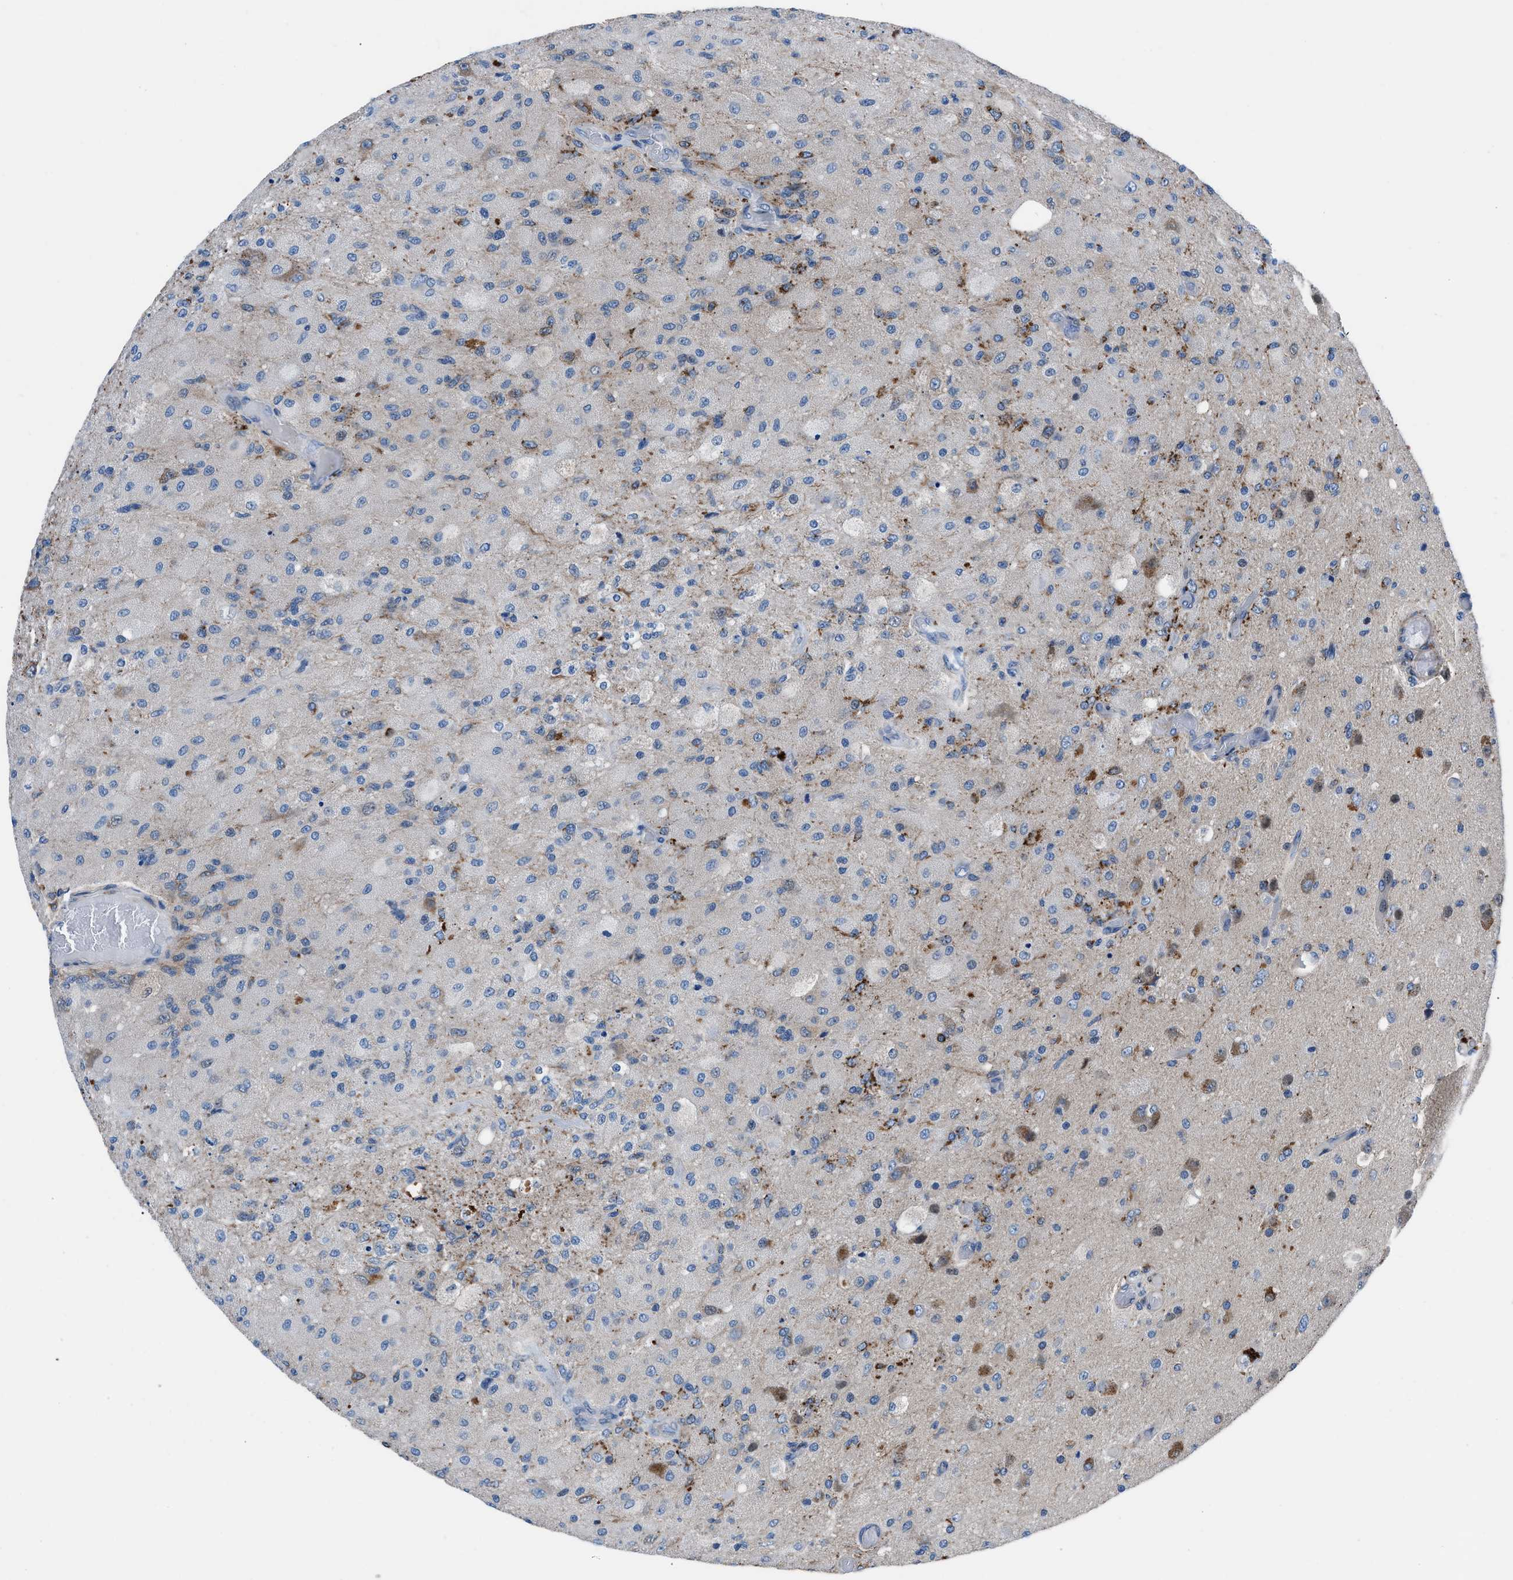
{"staining": {"intensity": "moderate", "quantity": "<25%", "location": "cytoplasmic/membranous"}, "tissue": "glioma", "cell_type": "Tumor cells", "image_type": "cancer", "snomed": [{"axis": "morphology", "description": "Normal tissue, NOS"}, {"axis": "morphology", "description": "Glioma, malignant, High grade"}, {"axis": "topography", "description": "Cerebral cortex"}], "caption": "Tumor cells demonstrate low levels of moderate cytoplasmic/membranous staining in about <25% of cells in high-grade glioma (malignant).", "gene": "UAP1", "patient": {"sex": "male", "age": 77}}